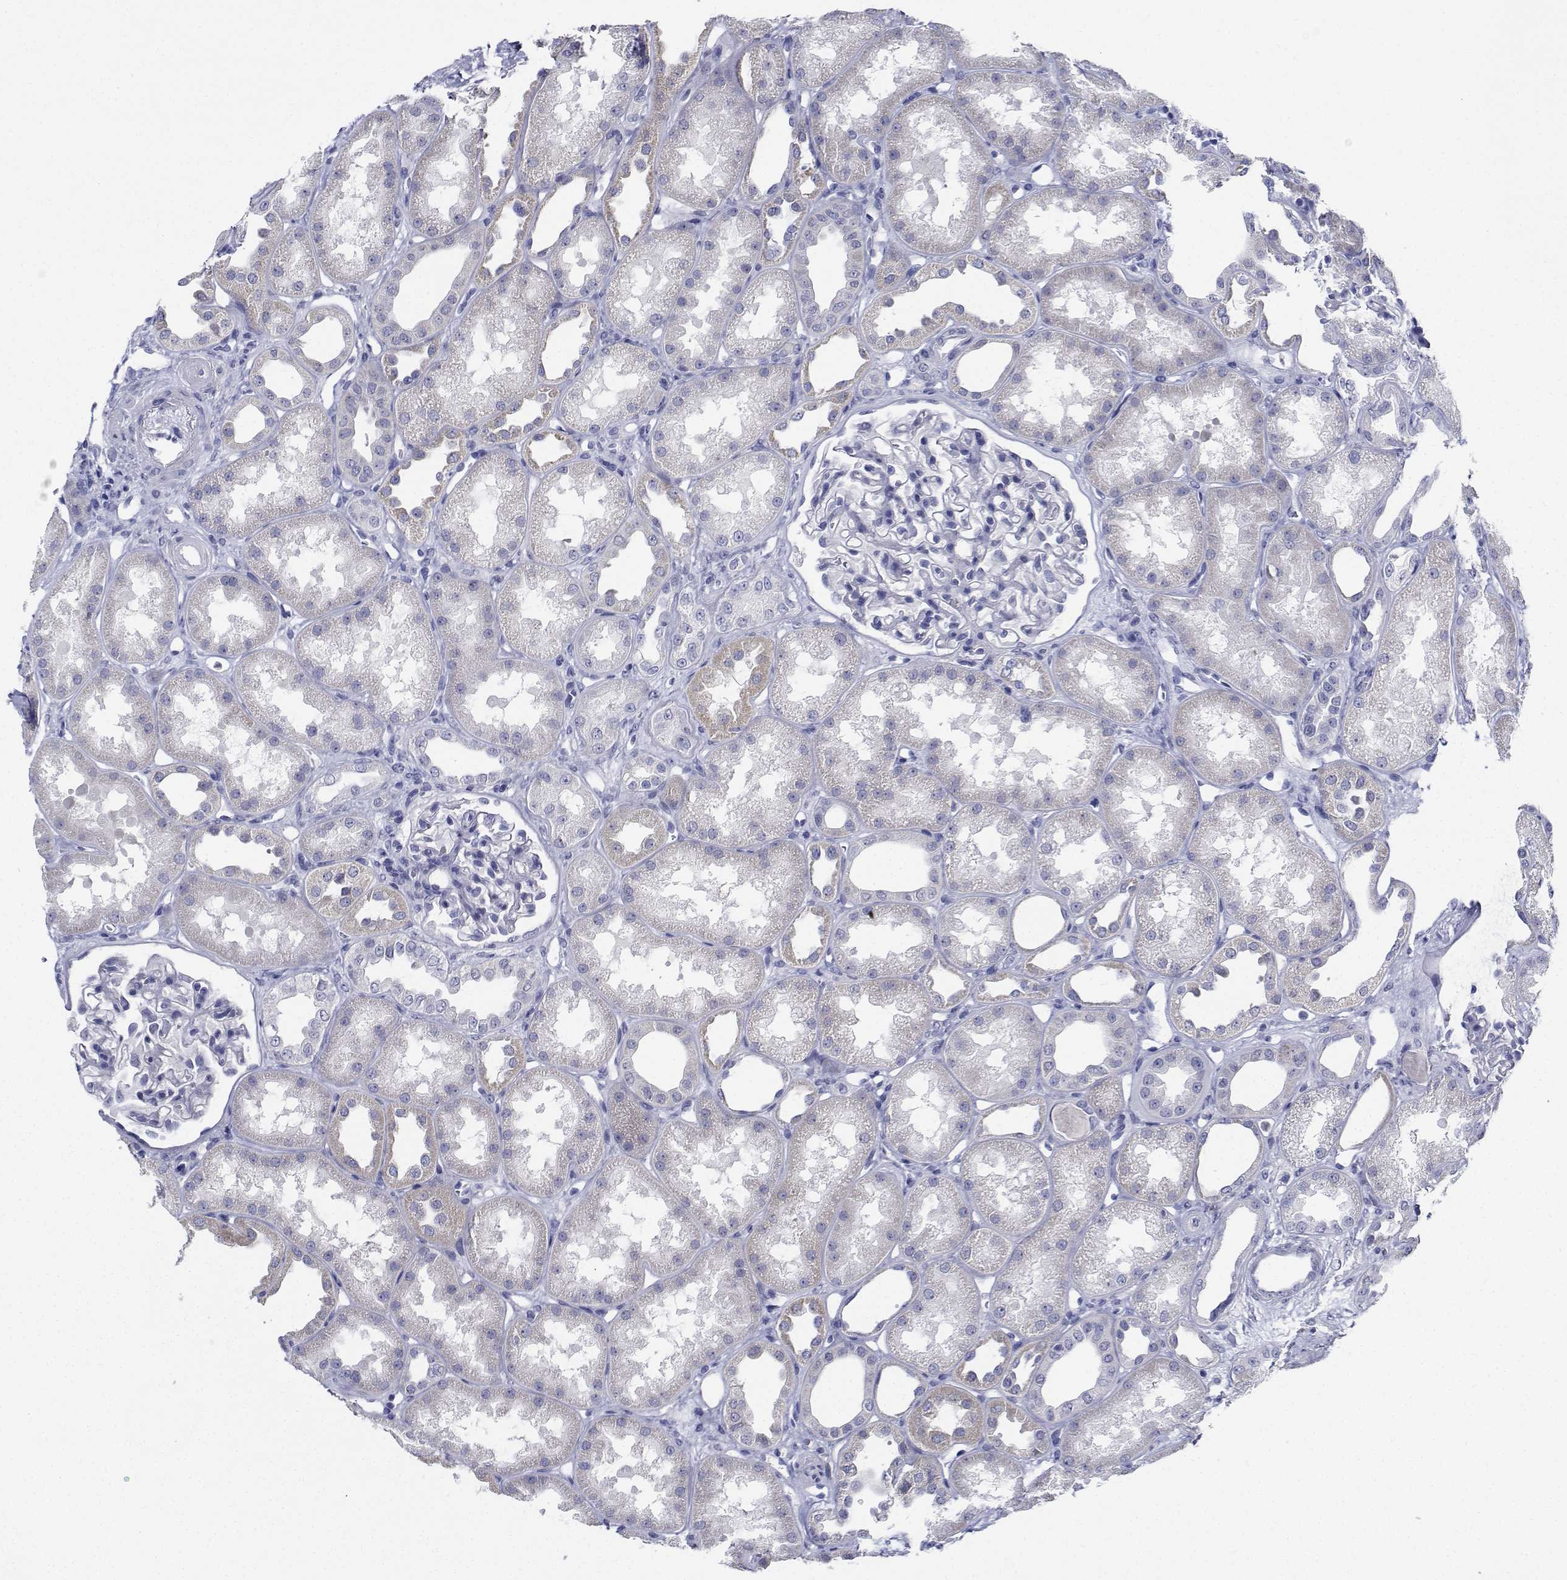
{"staining": {"intensity": "negative", "quantity": "none", "location": "none"}, "tissue": "kidney", "cell_type": "Cells in glomeruli", "image_type": "normal", "snomed": [{"axis": "morphology", "description": "Normal tissue, NOS"}, {"axis": "topography", "description": "Kidney"}], "caption": "Immunohistochemical staining of normal human kidney exhibits no significant expression in cells in glomeruli.", "gene": "PLXNA4", "patient": {"sex": "male", "age": 61}}